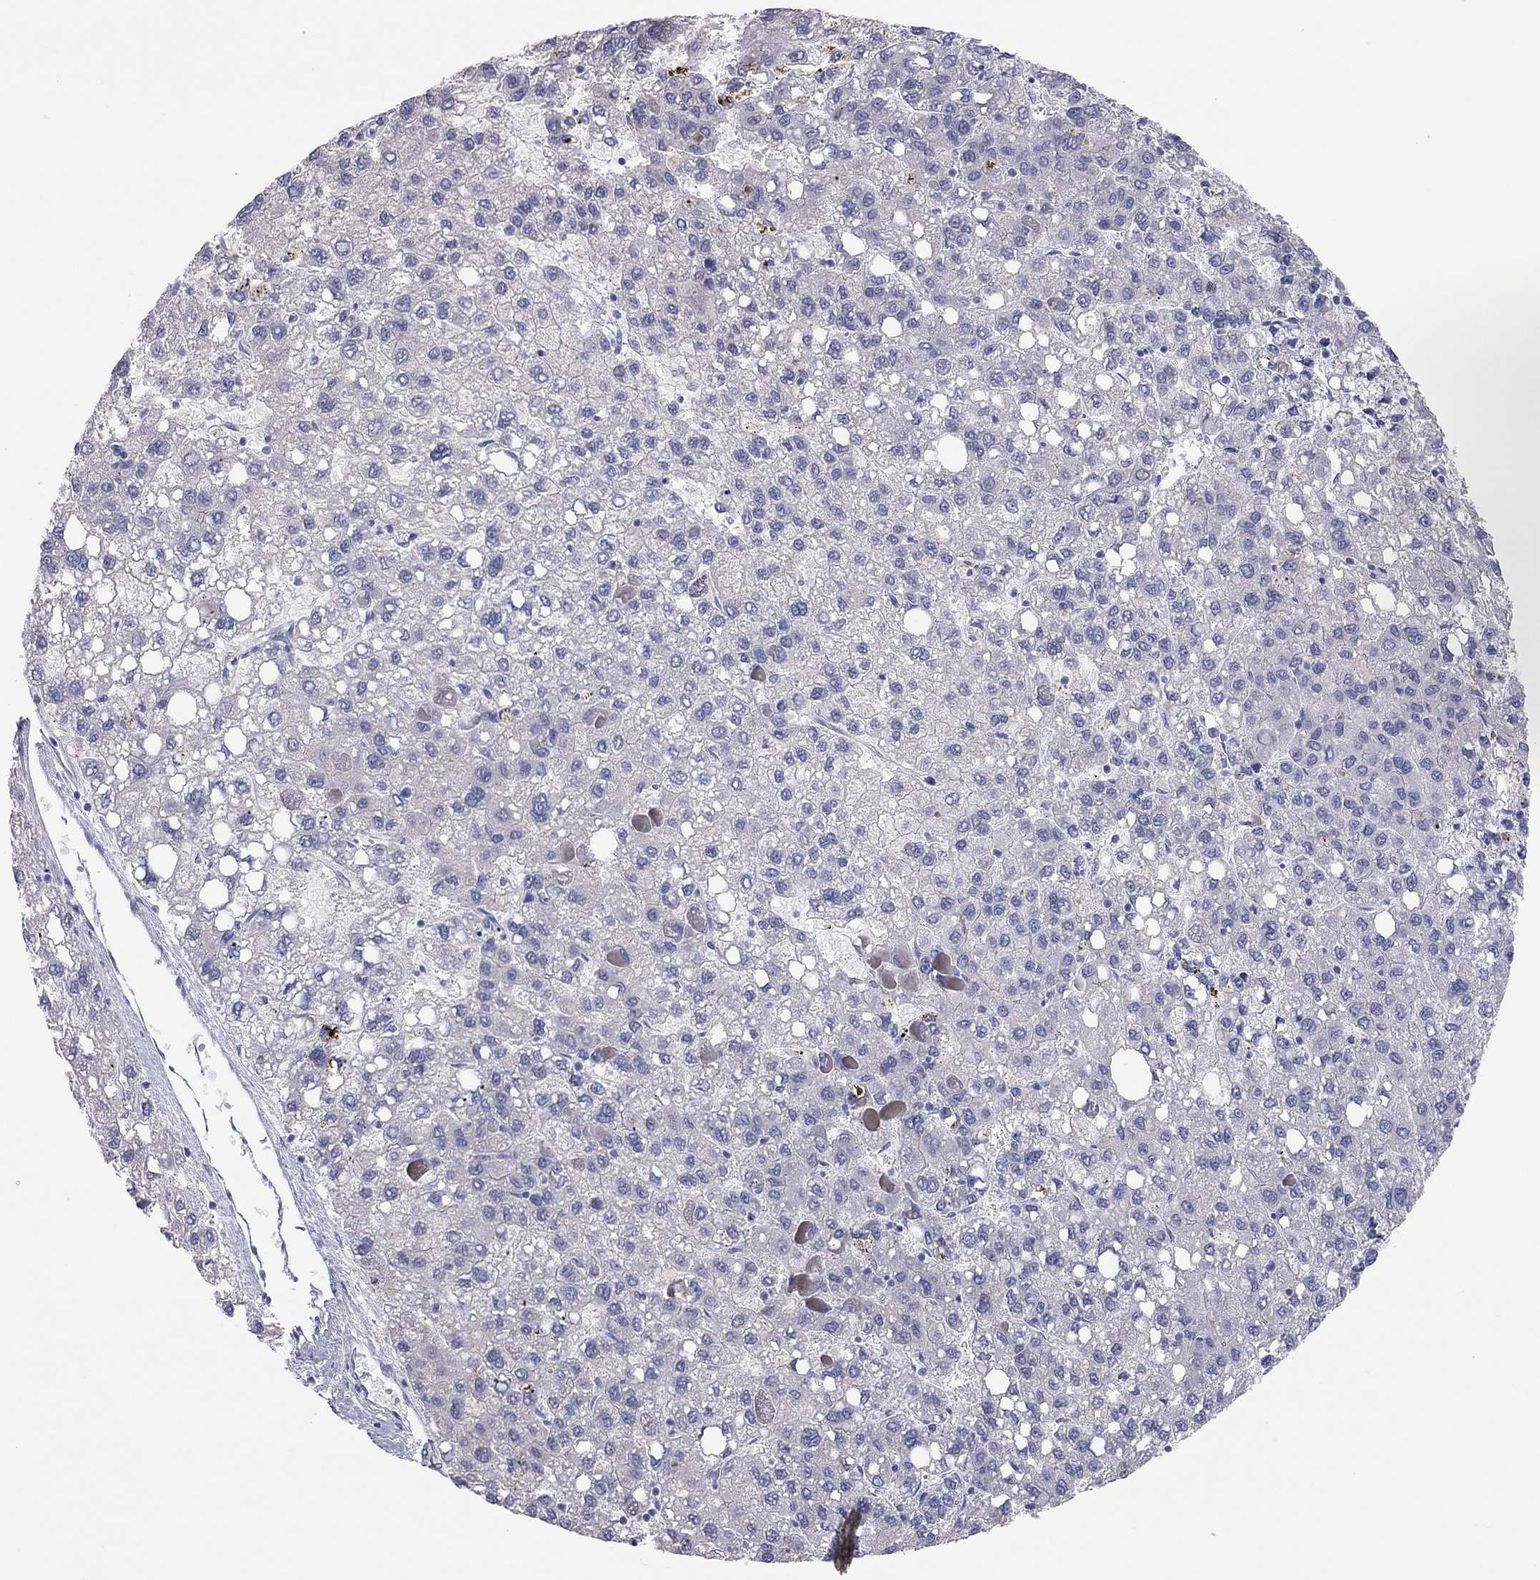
{"staining": {"intensity": "negative", "quantity": "none", "location": "none"}, "tissue": "liver cancer", "cell_type": "Tumor cells", "image_type": "cancer", "snomed": [{"axis": "morphology", "description": "Carcinoma, Hepatocellular, NOS"}, {"axis": "topography", "description": "Liver"}], "caption": "The image shows no staining of tumor cells in liver cancer (hepatocellular carcinoma). Brightfield microscopy of IHC stained with DAB (brown) and hematoxylin (blue), captured at high magnification.", "gene": "KCNB1", "patient": {"sex": "female", "age": 82}}